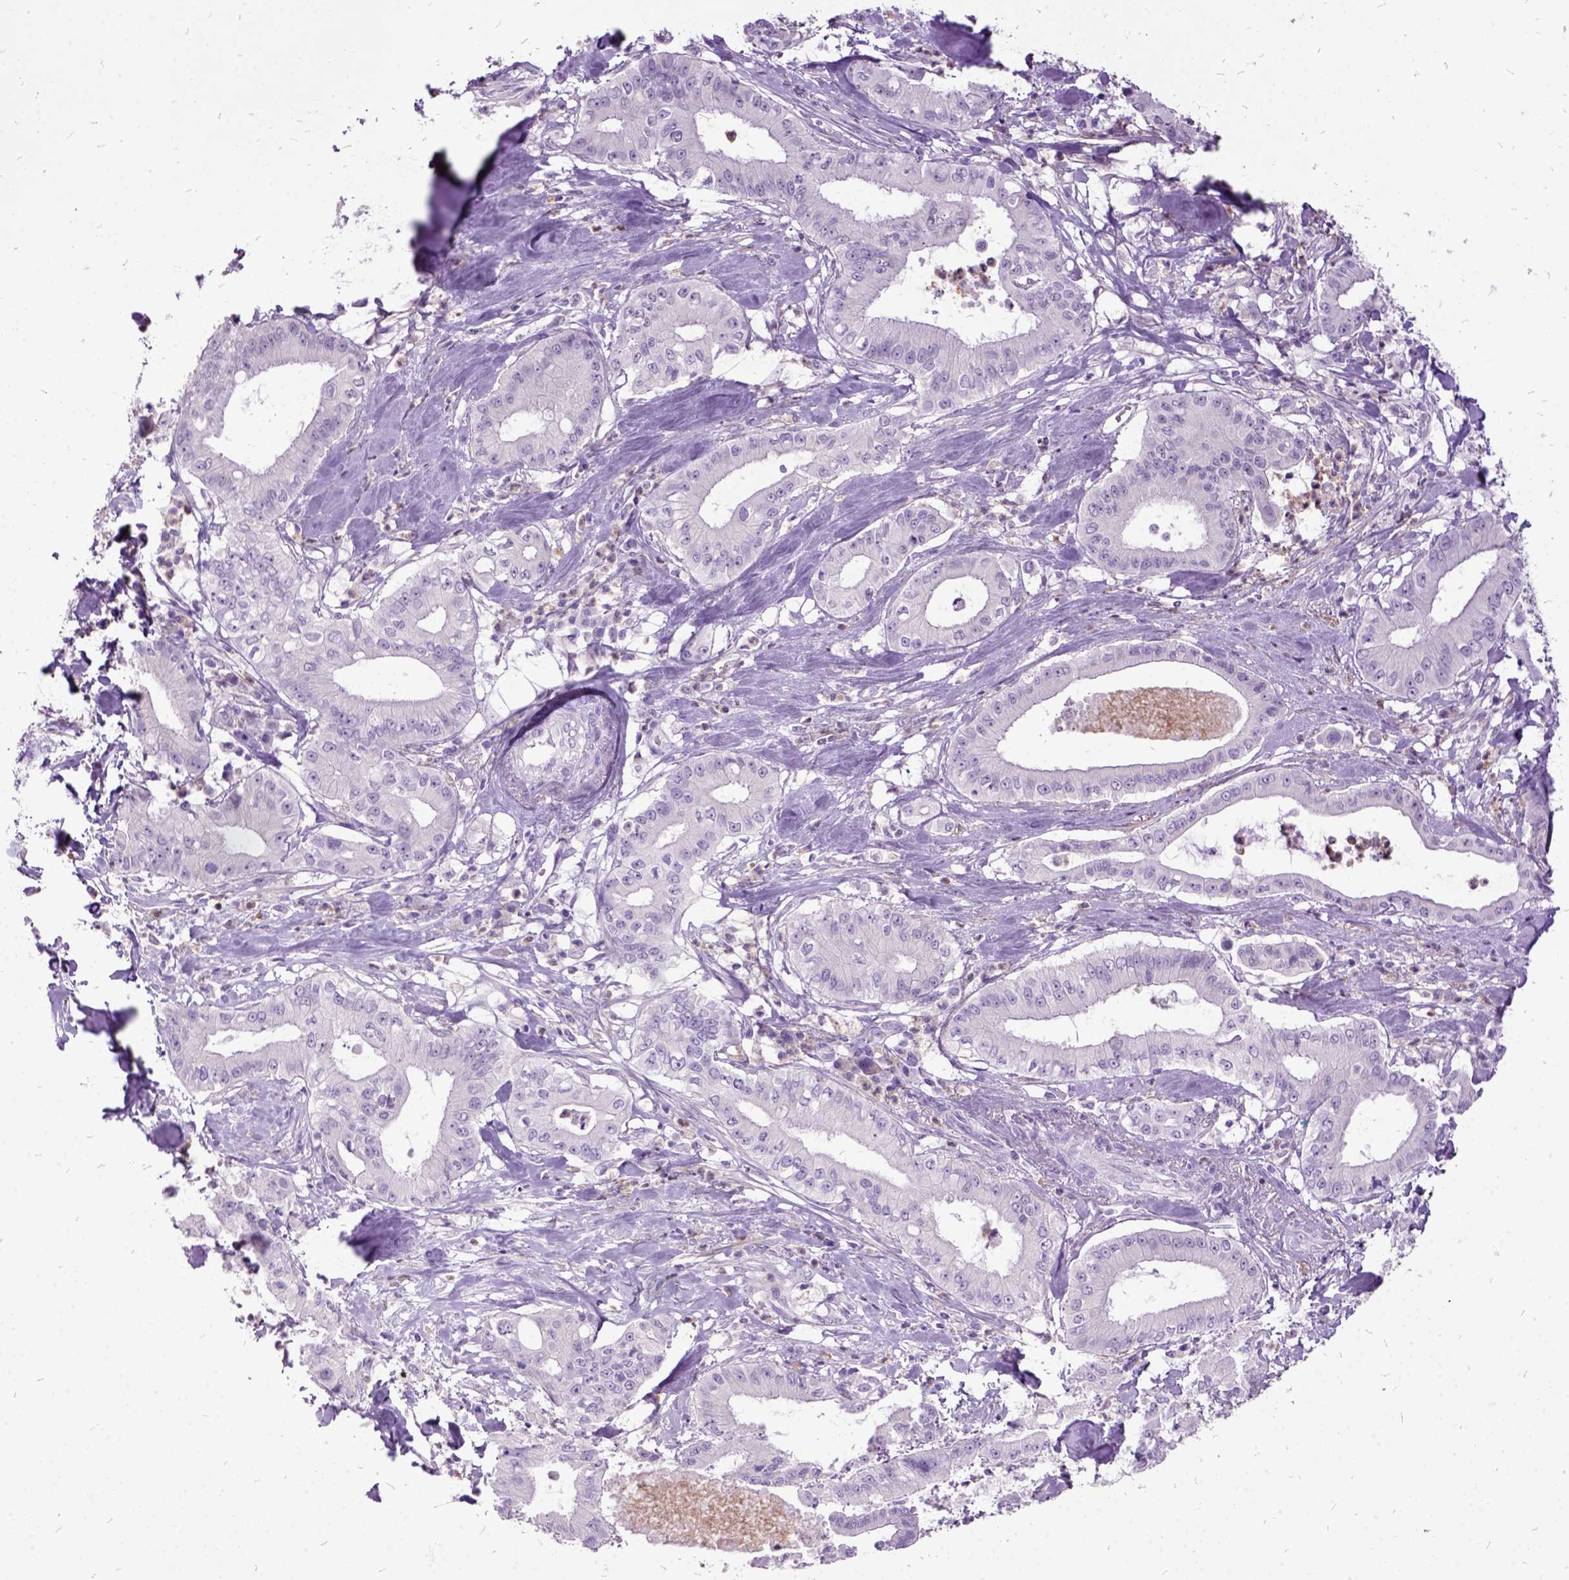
{"staining": {"intensity": "negative", "quantity": "none", "location": "none"}, "tissue": "pancreatic cancer", "cell_type": "Tumor cells", "image_type": "cancer", "snomed": [{"axis": "morphology", "description": "Adenocarcinoma, NOS"}, {"axis": "topography", "description": "Pancreas"}], "caption": "An image of pancreatic adenocarcinoma stained for a protein demonstrates no brown staining in tumor cells. (DAB (3,3'-diaminobenzidine) immunohistochemistry visualized using brightfield microscopy, high magnification).", "gene": "MME", "patient": {"sex": "male", "age": 71}}